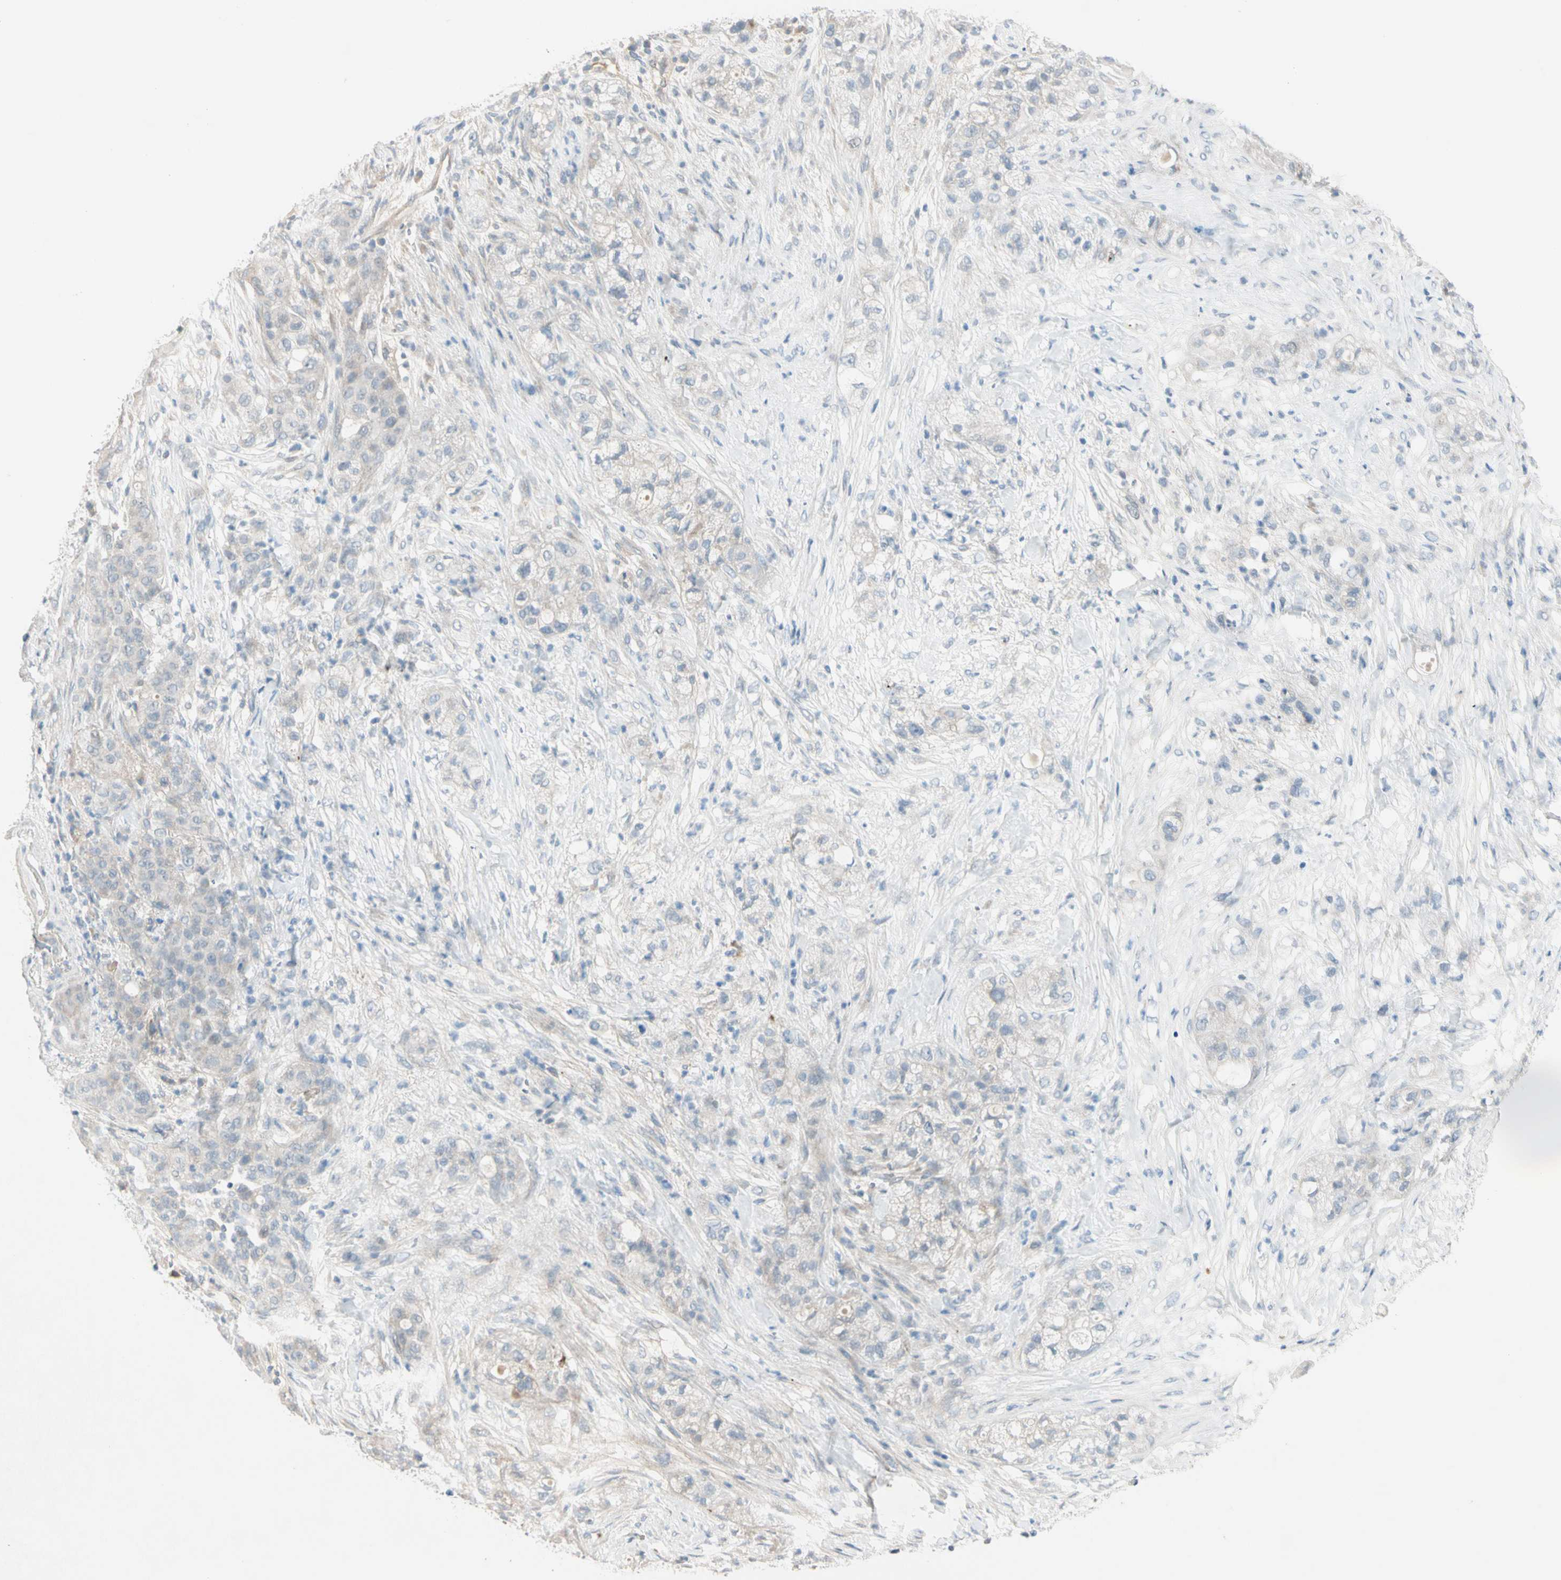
{"staining": {"intensity": "negative", "quantity": "none", "location": "none"}, "tissue": "pancreatic cancer", "cell_type": "Tumor cells", "image_type": "cancer", "snomed": [{"axis": "morphology", "description": "Adenocarcinoma, NOS"}, {"axis": "topography", "description": "Pancreas"}], "caption": "The micrograph displays no significant expression in tumor cells of adenocarcinoma (pancreatic).", "gene": "SERPIND1", "patient": {"sex": "female", "age": 78}}